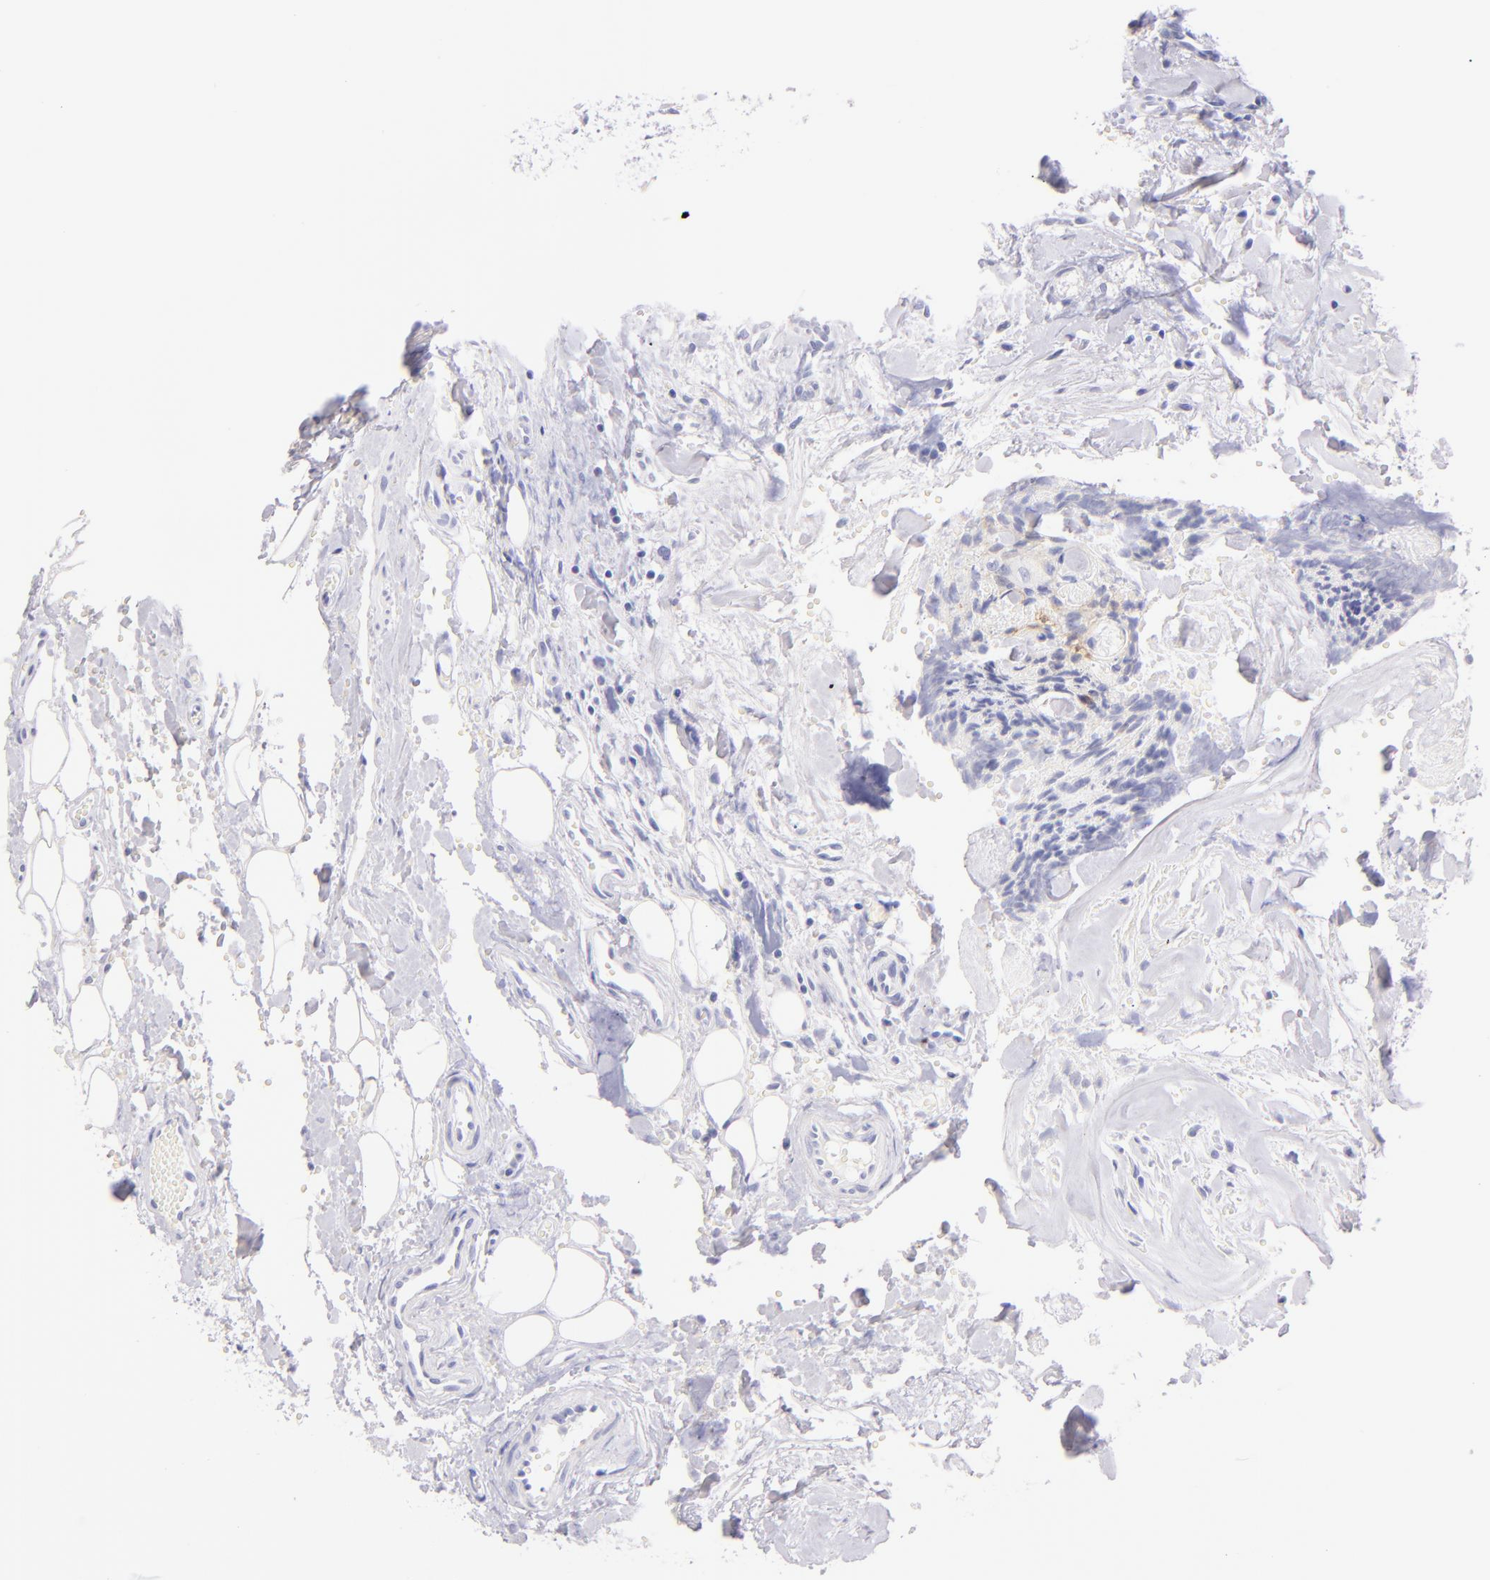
{"staining": {"intensity": "negative", "quantity": "none", "location": "none"}, "tissue": "head and neck cancer", "cell_type": "Tumor cells", "image_type": "cancer", "snomed": [{"axis": "morphology", "description": "Squamous cell carcinoma, NOS"}, {"axis": "topography", "description": "Salivary gland"}, {"axis": "topography", "description": "Head-Neck"}], "caption": "Squamous cell carcinoma (head and neck) was stained to show a protein in brown. There is no significant staining in tumor cells.", "gene": "SDC1", "patient": {"sex": "male", "age": 70}}